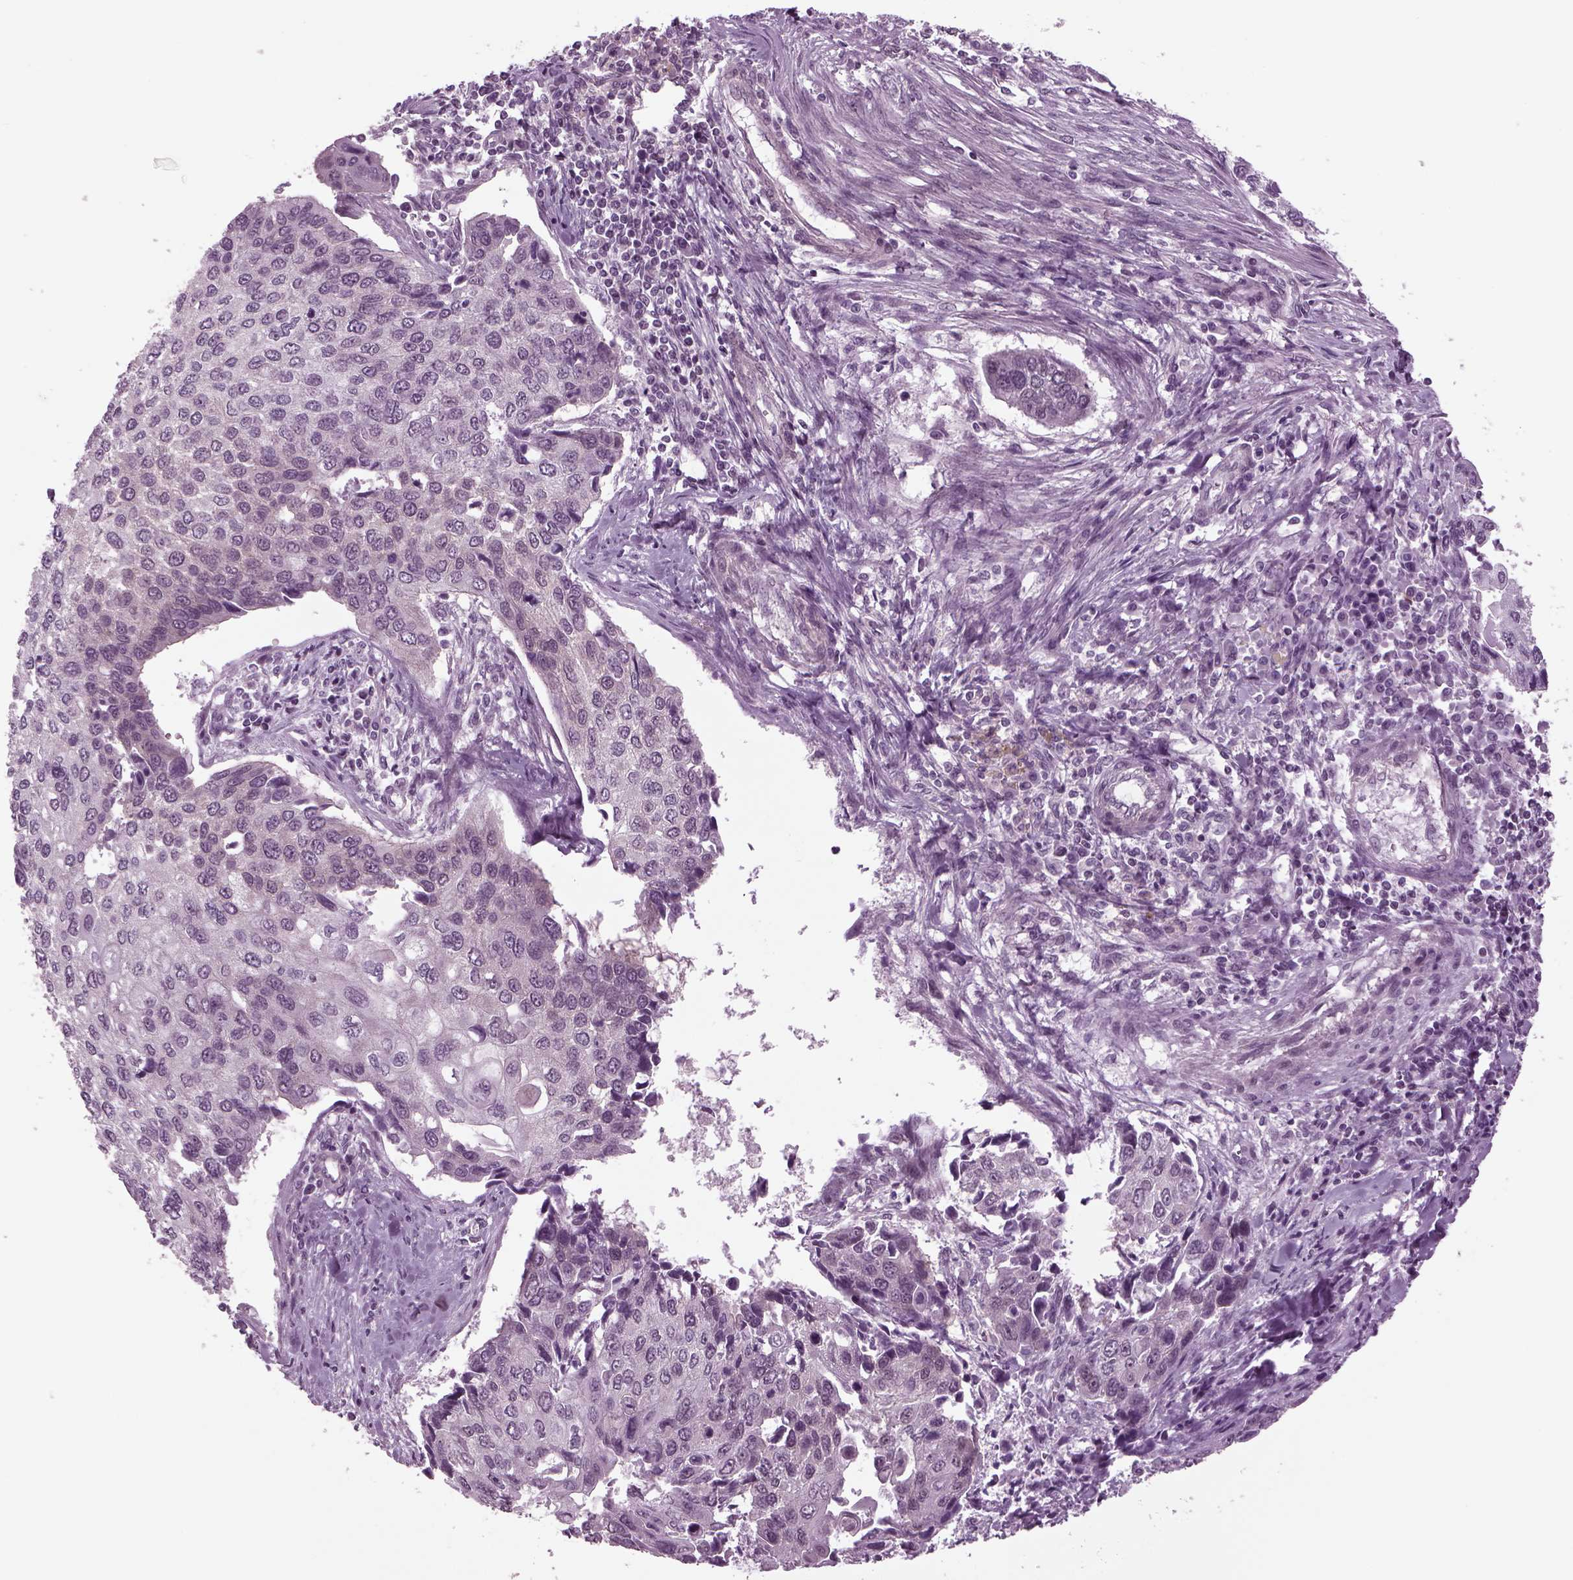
{"staining": {"intensity": "negative", "quantity": "none", "location": "none"}, "tissue": "lung cancer", "cell_type": "Tumor cells", "image_type": "cancer", "snomed": [{"axis": "morphology", "description": "Squamous cell carcinoma, NOS"}, {"axis": "morphology", "description": "Squamous cell carcinoma, metastatic, NOS"}, {"axis": "topography", "description": "Lung"}], "caption": "DAB (3,3'-diaminobenzidine) immunohistochemical staining of human lung cancer (metastatic squamous cell carcinoma) reveals no significant expression in tumor cells.", "gene": "ODF3", "patient": {"sex": "male", "age": 63}}